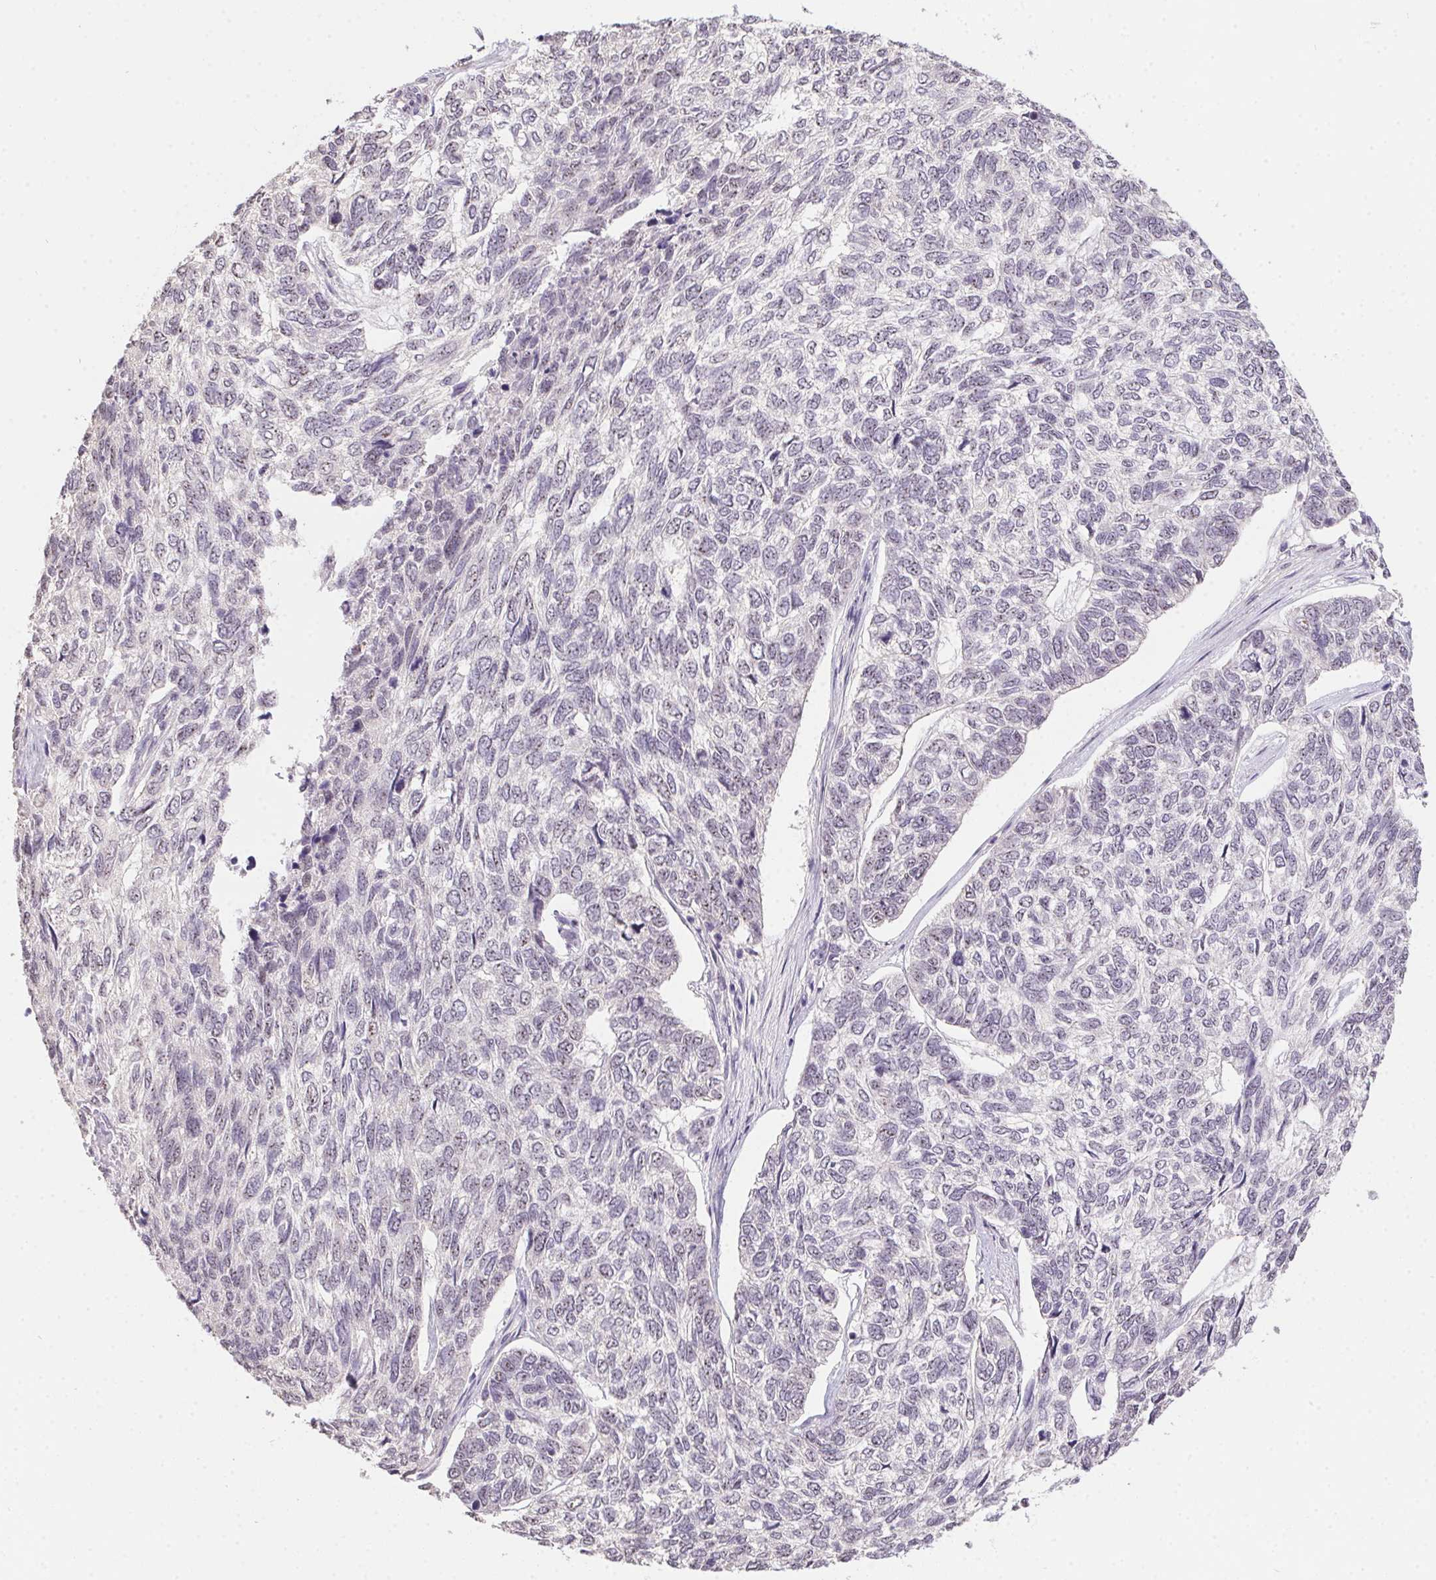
{"staining": {"intensity": "weak", "quantity": "<25%", "location": "nuclear"}, "tissue": "skin cancer", "cell_type": "Tumor cells", "image_type": "cancer", "snomed": [{"axis": "morphology", "description": "Basal cell carcinoma"}, {"axis": "topography", "description": "Skin"}], "caption": "The histopathology image reveals no significant positivity in tumor cells of basal cell carcinoma (skin).", "gene": "BATF2", "patient": {"sex": "female", "age": 65}}